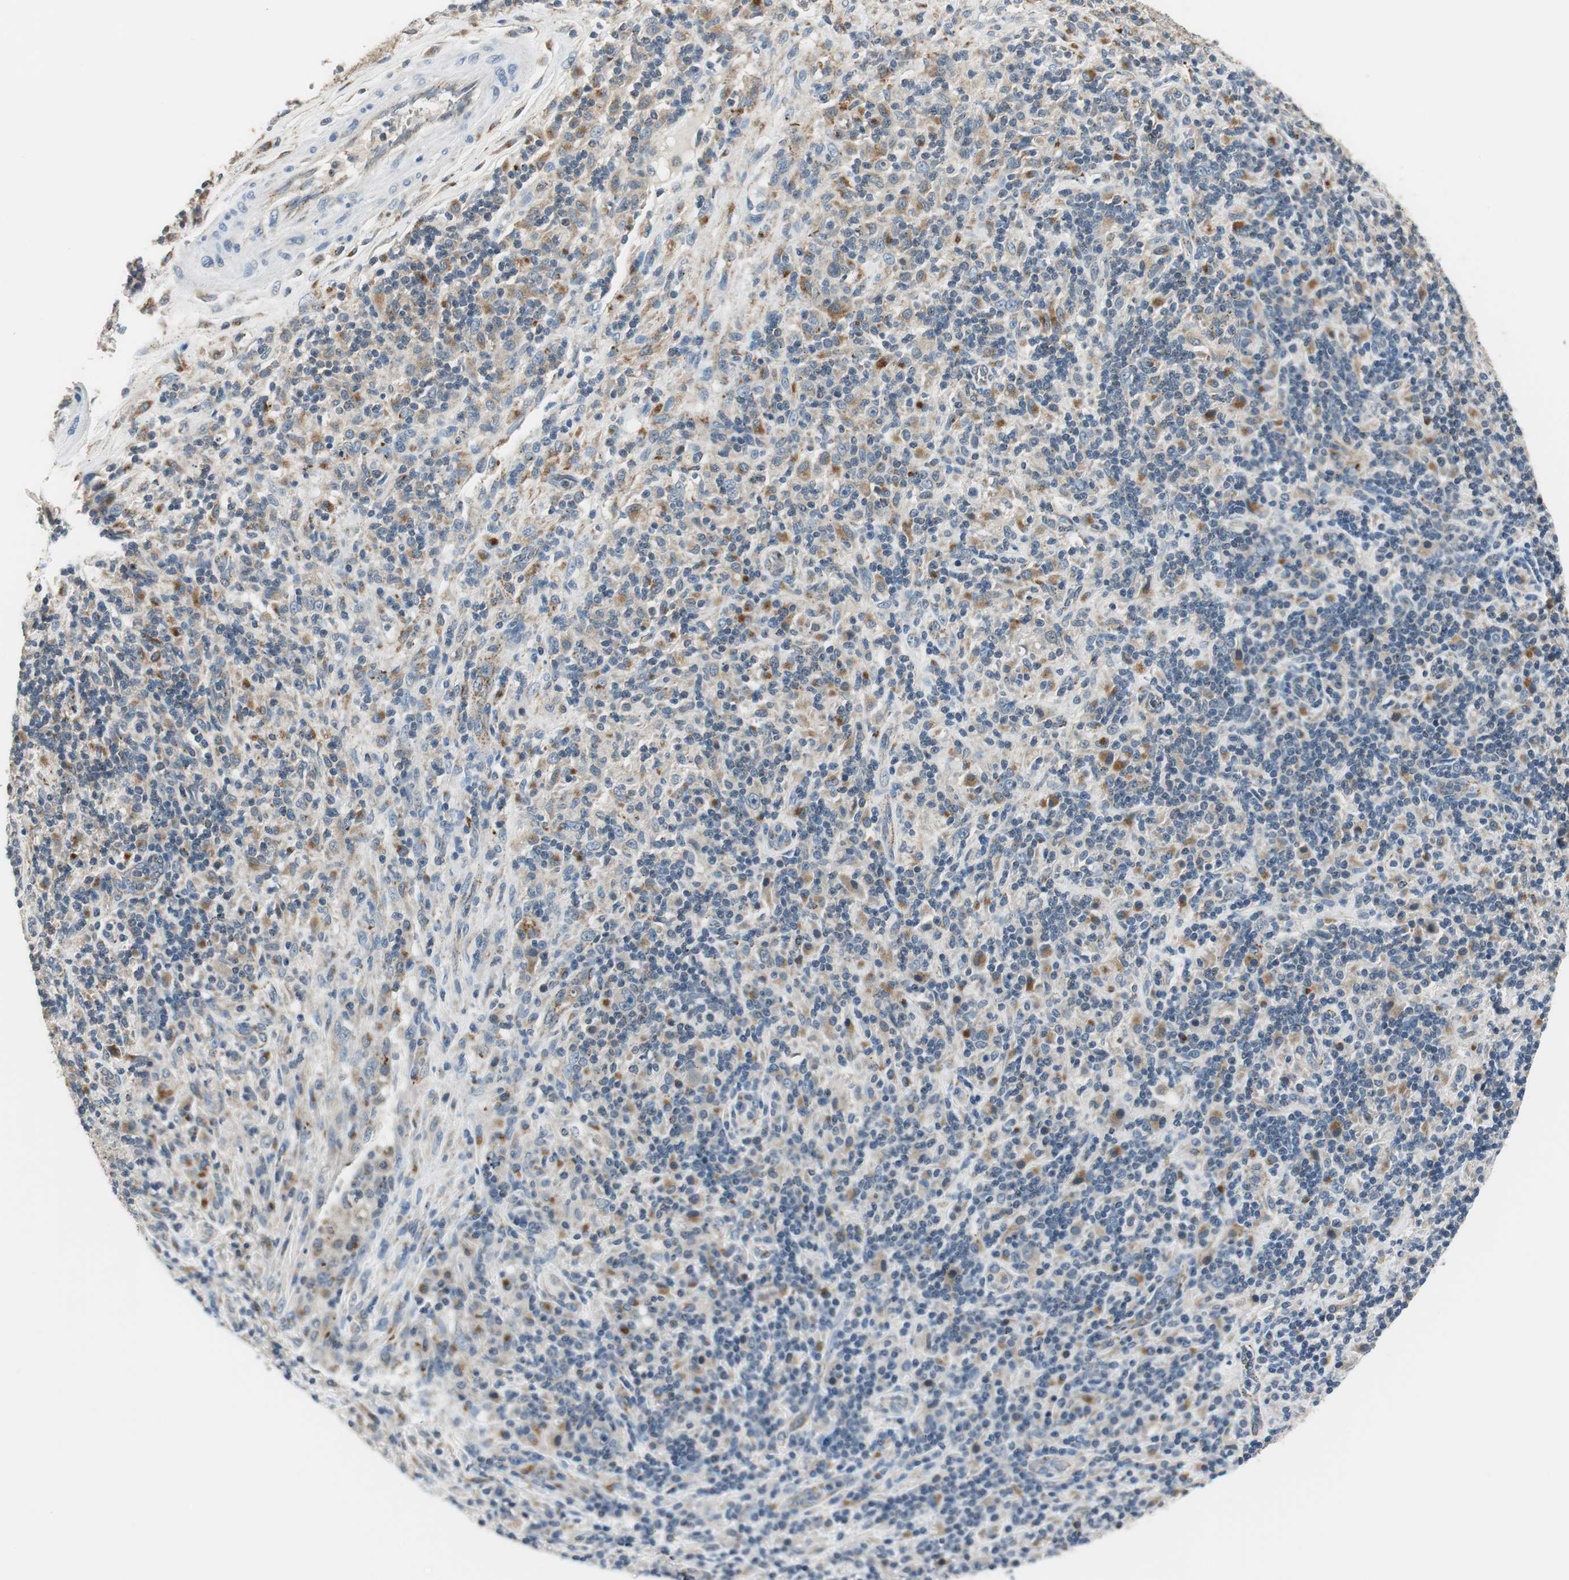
{"staining": {"intensity": "weak", "quantity": "25%-75%", "location": "cytoplasmic/membranous"}, "tissue": "lymphoma", "cell_type": "Tumor cells", "image_type": "cancer", "snomed": [{"axis": "morphology", "description": "Hodgkin's disease, NOS"}, {"axis": "topography", "description": "Lymph node"}], "caption": "Hodgkin's disease tissue displays weak cytoplasmic/membranous staining in about 25%-75% of tumor cells", "gene": "NIT1", "patient": {"sex": "male", "age": 70}}